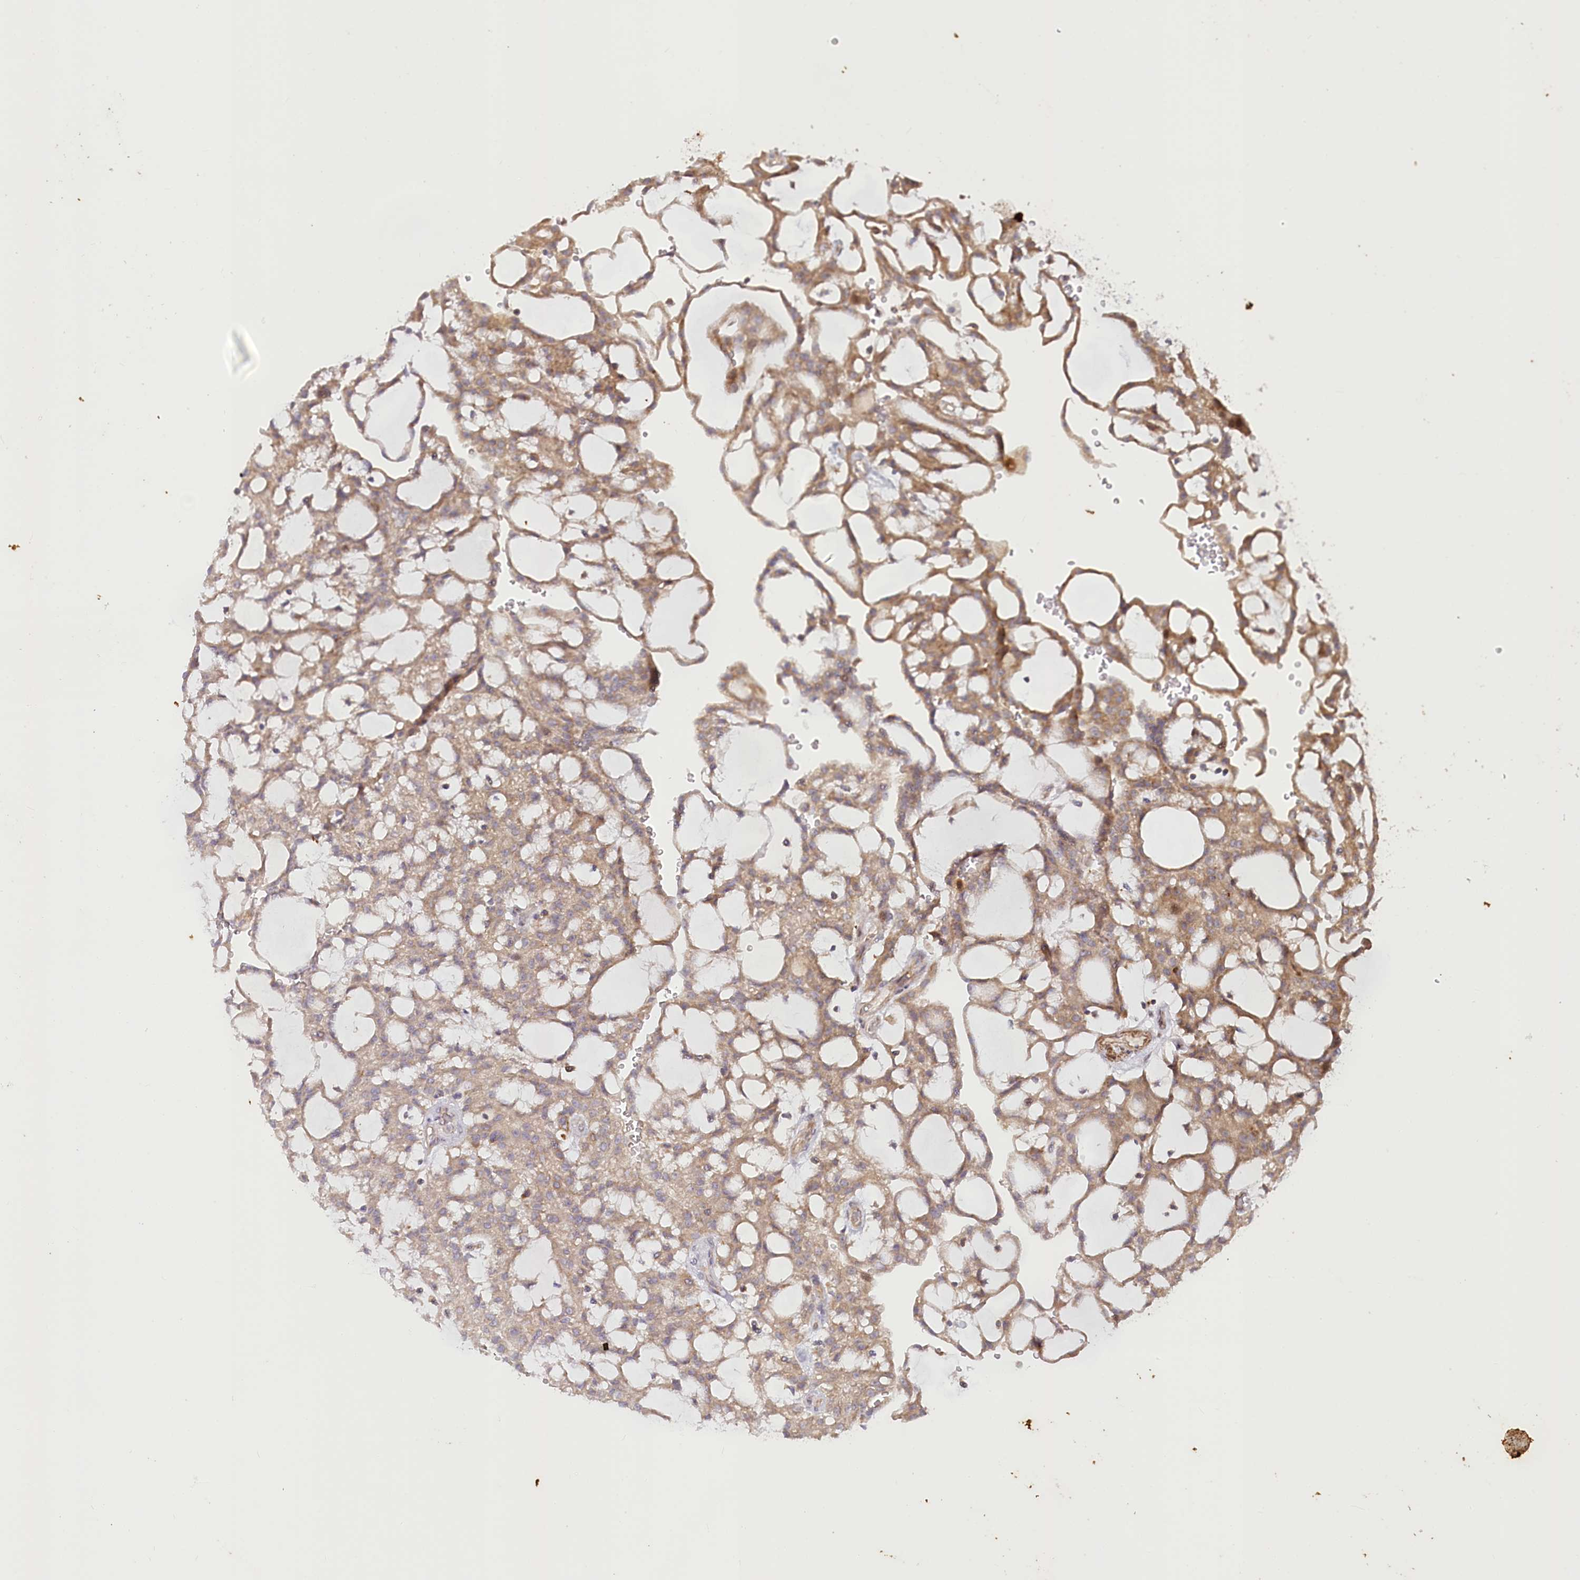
{"staining": {"intensity": "moderate", "quantity": ">75%", "location": "cytoplasmic/membranous"}, "tissue": "renal cancer", "cell_type": "Tumor cells", "image_type": "cancer", "snomed": [{"axis": "morphology", "description": "Adenocarcinoma, NOS"}, {"axis": "topography", "description": "Kidney"}], "caption": "IHC histopathology image of neoplastic tissue: renal adenocarcinoma stained using immunohistochemistry (IHC) reveals medium levels of moderate protein expression localized specifically in the cytoplasmic/membranous of tumor cells, appearing as a cytoplasmic/membranous brown color.", "gene": "MTG1", "patient": {"sex": "male", "age": 63}}